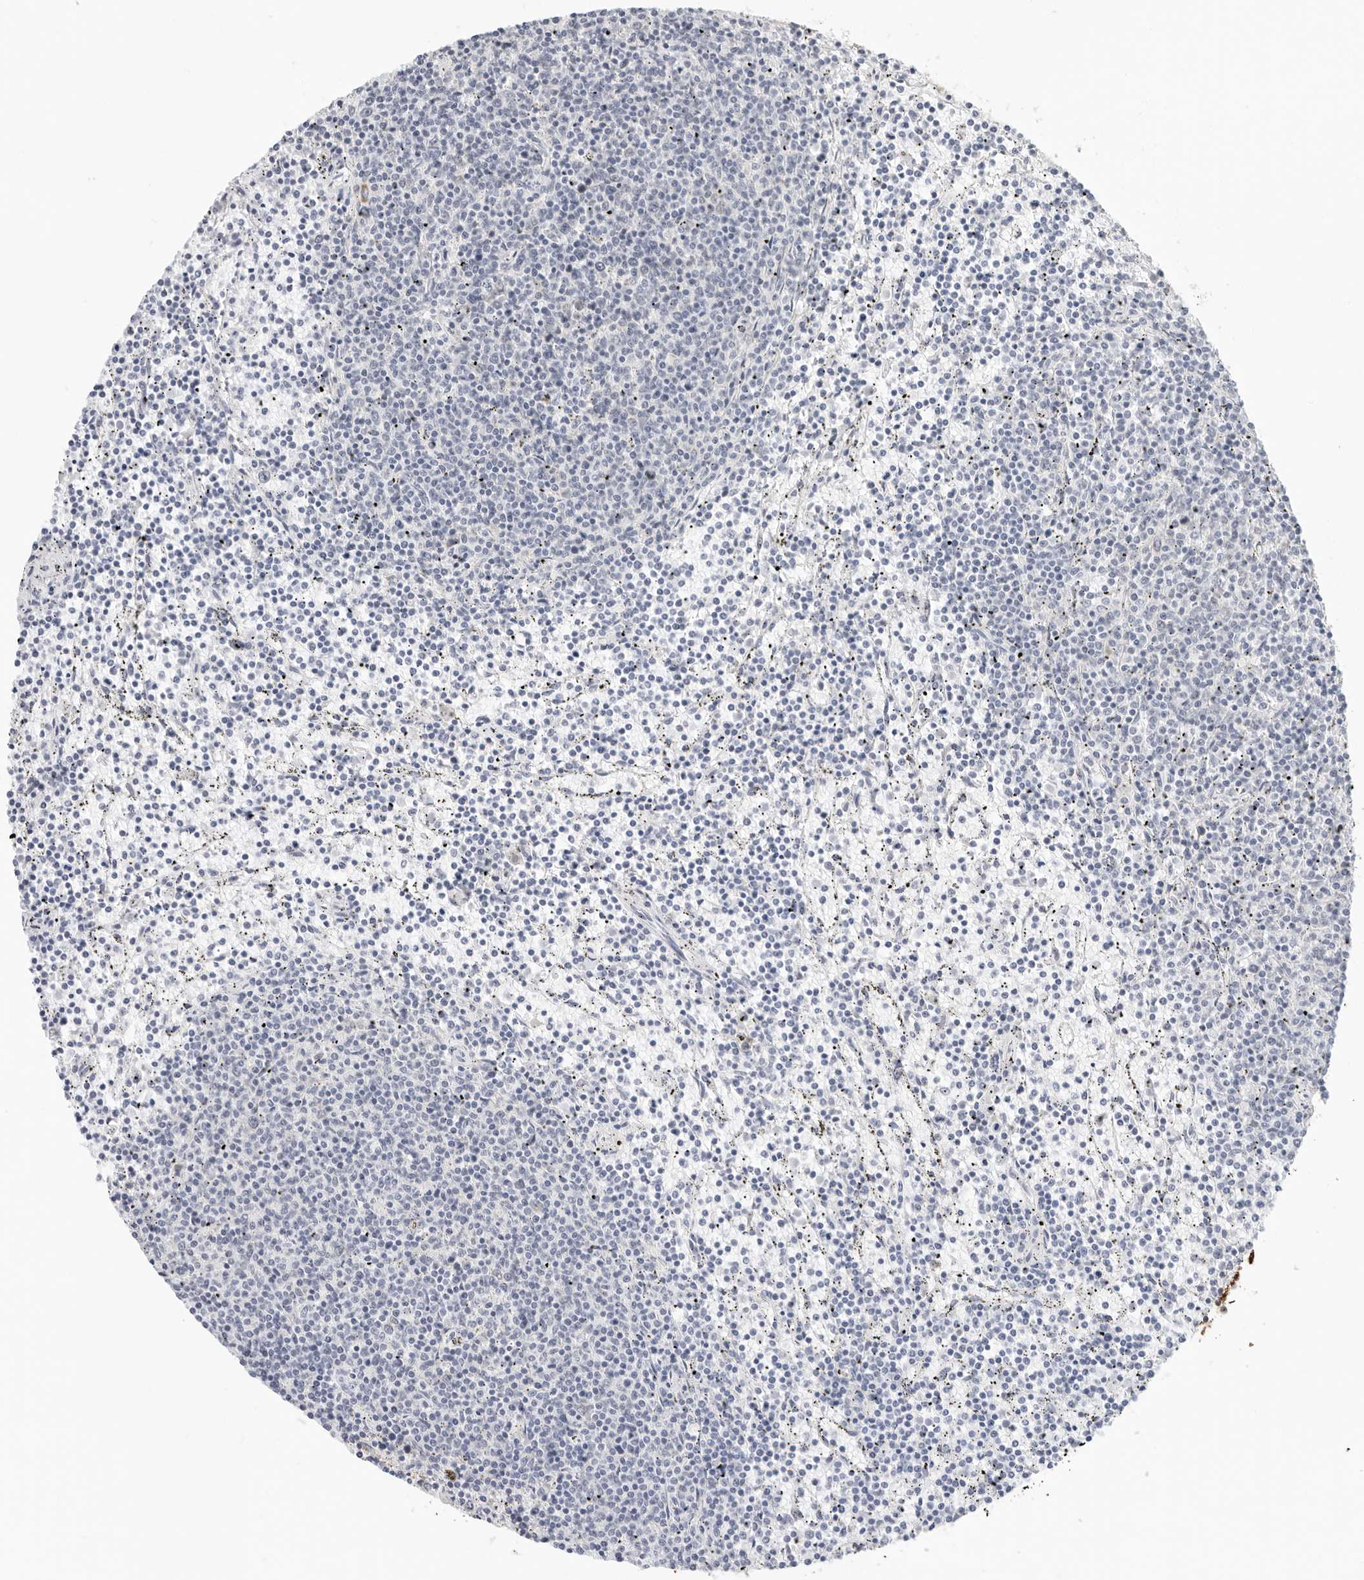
{"staining": {"intensity": "negative", "quantity": "none", "location": "none"}, "tissue": "lymphoma", "cell_type": "Tumor cells", "image_type": "cancer", "snomed": [{"axis": "morphology", "description": "Malignant lymphoma, non-Hodgkin's type, Low grade"}, {"axis": "topography", "description": "Spleen"}], "caption": "Immunohistochemistry micrograph of neoplastic tissue: lymphoma stained with DAB (3,3'-diaminobenzidine) exhibits no significant protein positivity in tumor cells.", "gene": "RC3H1", "patient": {"sex": "female", "age": 50}}